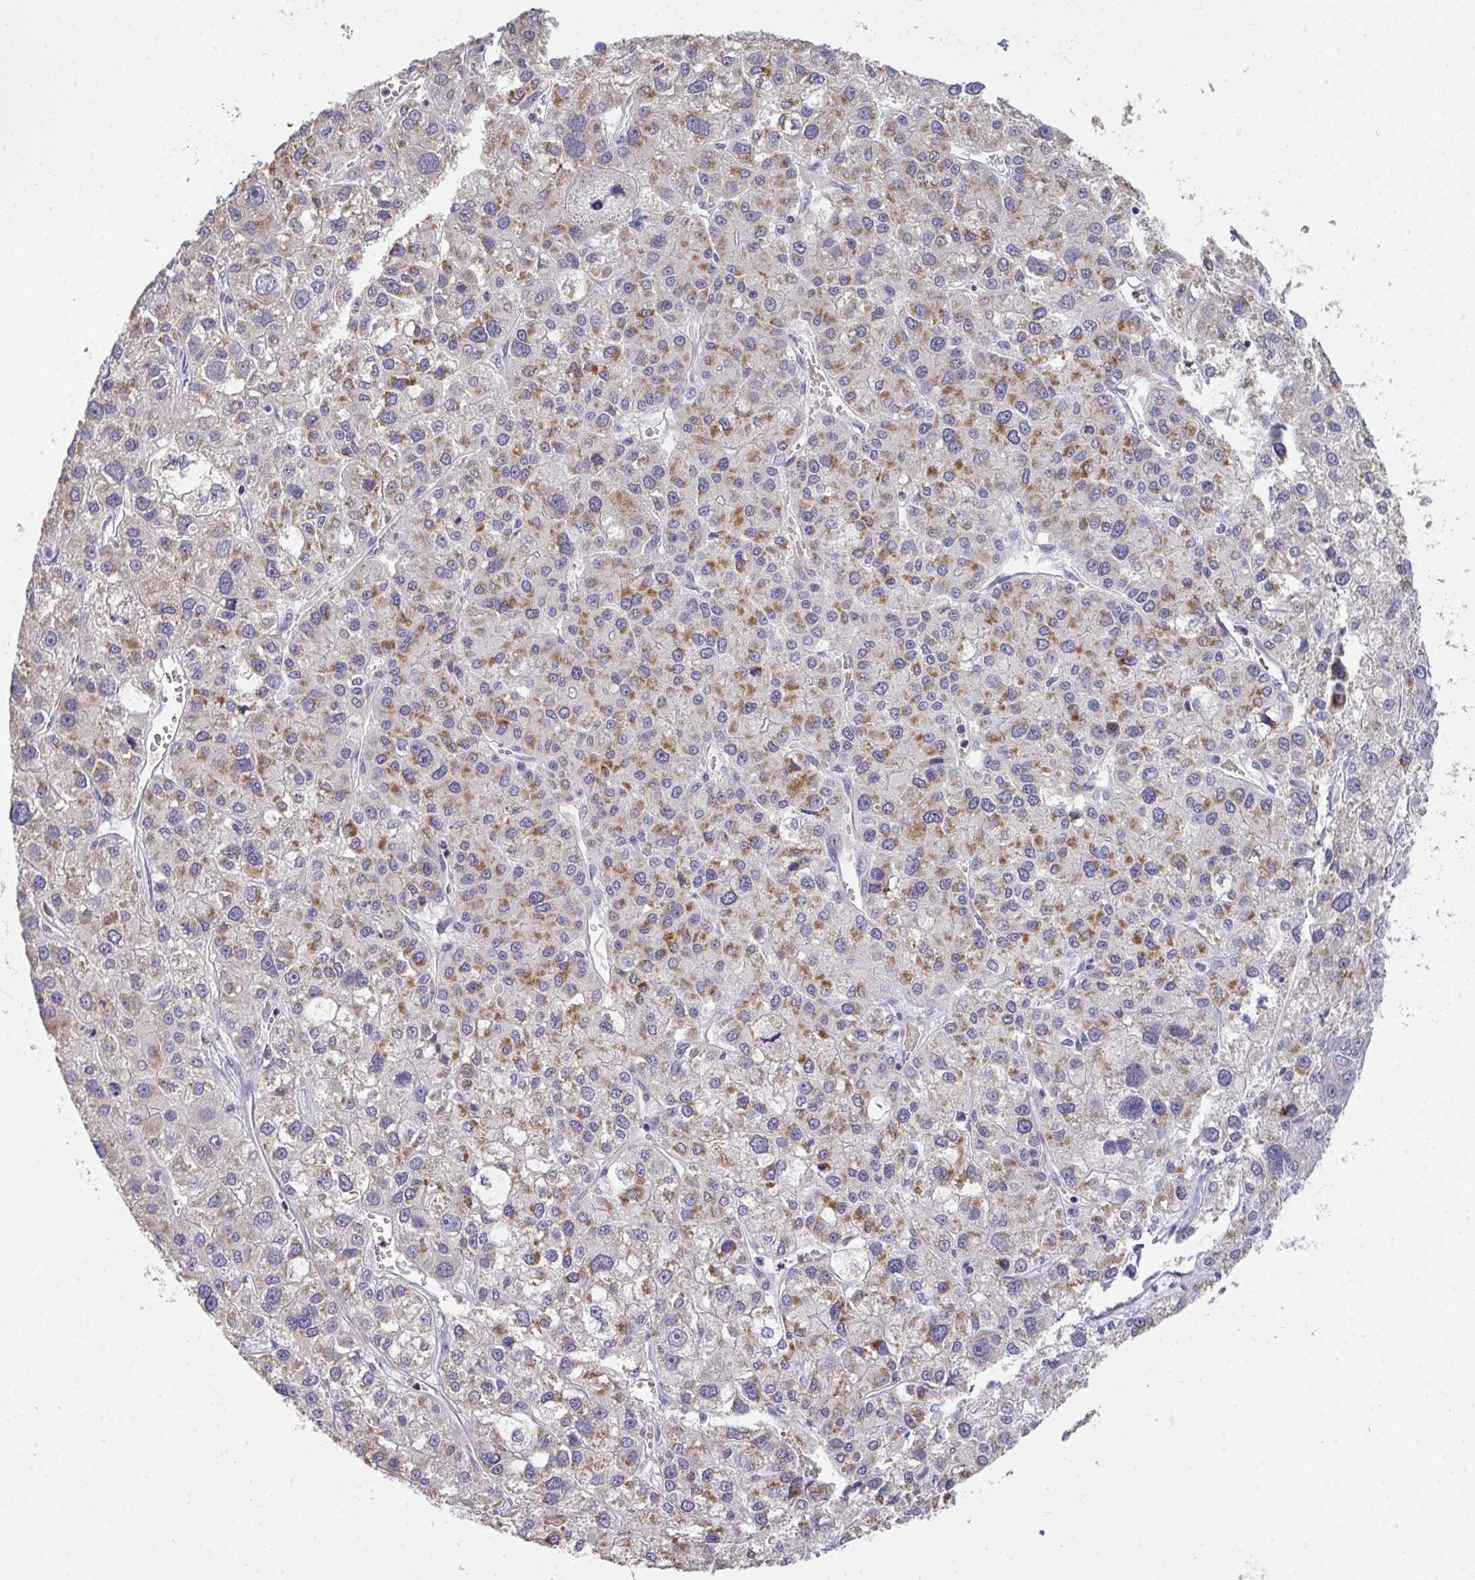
{"staining": {"intensity": "moderate", "quantity": "25%-75%", "location": "cytoplasmic/membranous"}, "tissue": "liver cancer", "cell_type": "Tumor cells", "image_type": "cancer", "snomed": [{"axis": "morphology", "description": "Carcinoma, Hepatocellular, NOS"}, {"axis": "topography", "description": "Liver"}], "caption": "Immunohistochemical staining of hepatocellular carcinoma (liver) reveals medium levels of moderate cytoplasmic/membranous positivity in approximately 25%-75% of tumor cells.", "gene": "RIOK1", "patient": {"sex": "male", "age": 73}}